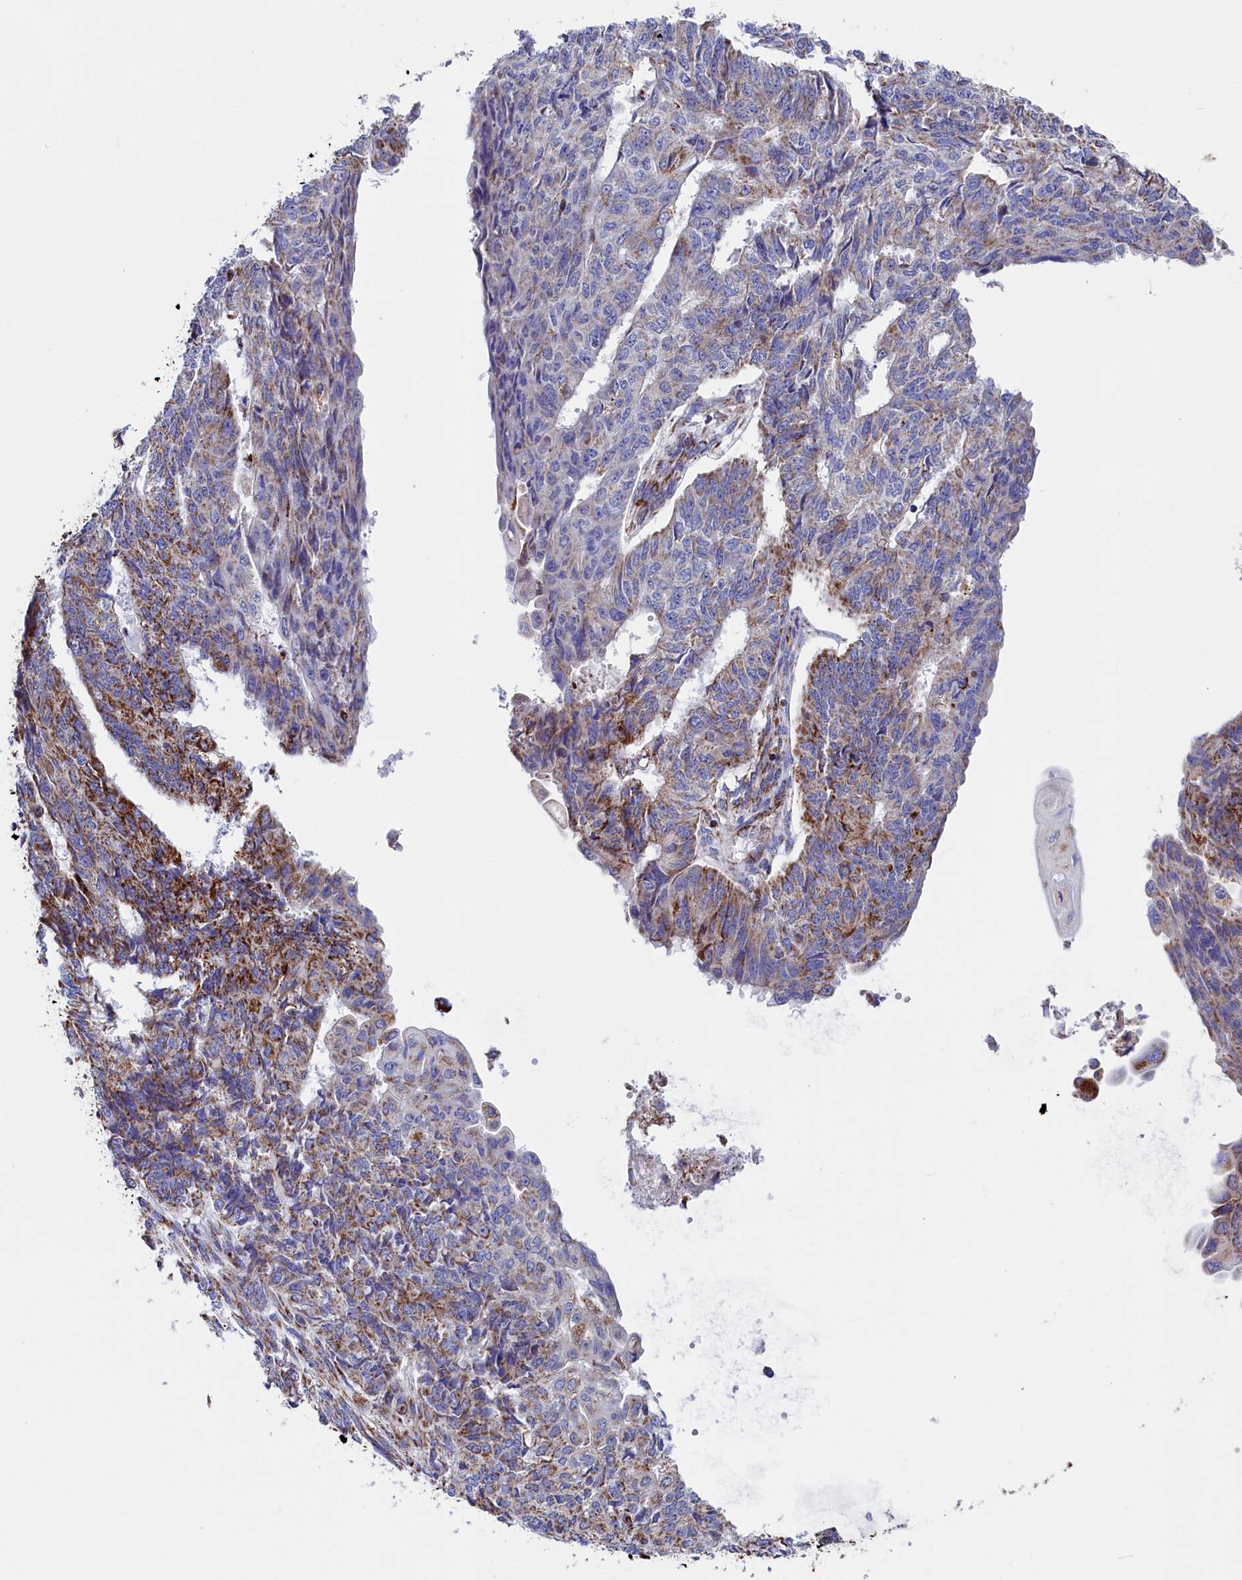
{"staining": {"intensity": "moderate", "quantity": "25%-75%", "location": "cytoplasmic/membranous"}, "tissue": "endometrial cancer", "cell_type": "Tumor cells", "image_type": "cancer", "snomed": [{"axis": "morphology", "description": "Adenocarcinoma, NOS"}, {"axis": "topography", "description": "Endometrium"}], "caption": "DAB immunohistochemical staining of human endometrial adenocarcinoma reveals moderate cytoplasmic/membranous protein expression in approximately 25%-75% of tumor cells. (Stains: DAB in brown, nuclei in blue, Microscopy: brightfield microscopy at high magnification).", "gene": "SLC39A3", "patient": {"sex": "female", "age": 32}}